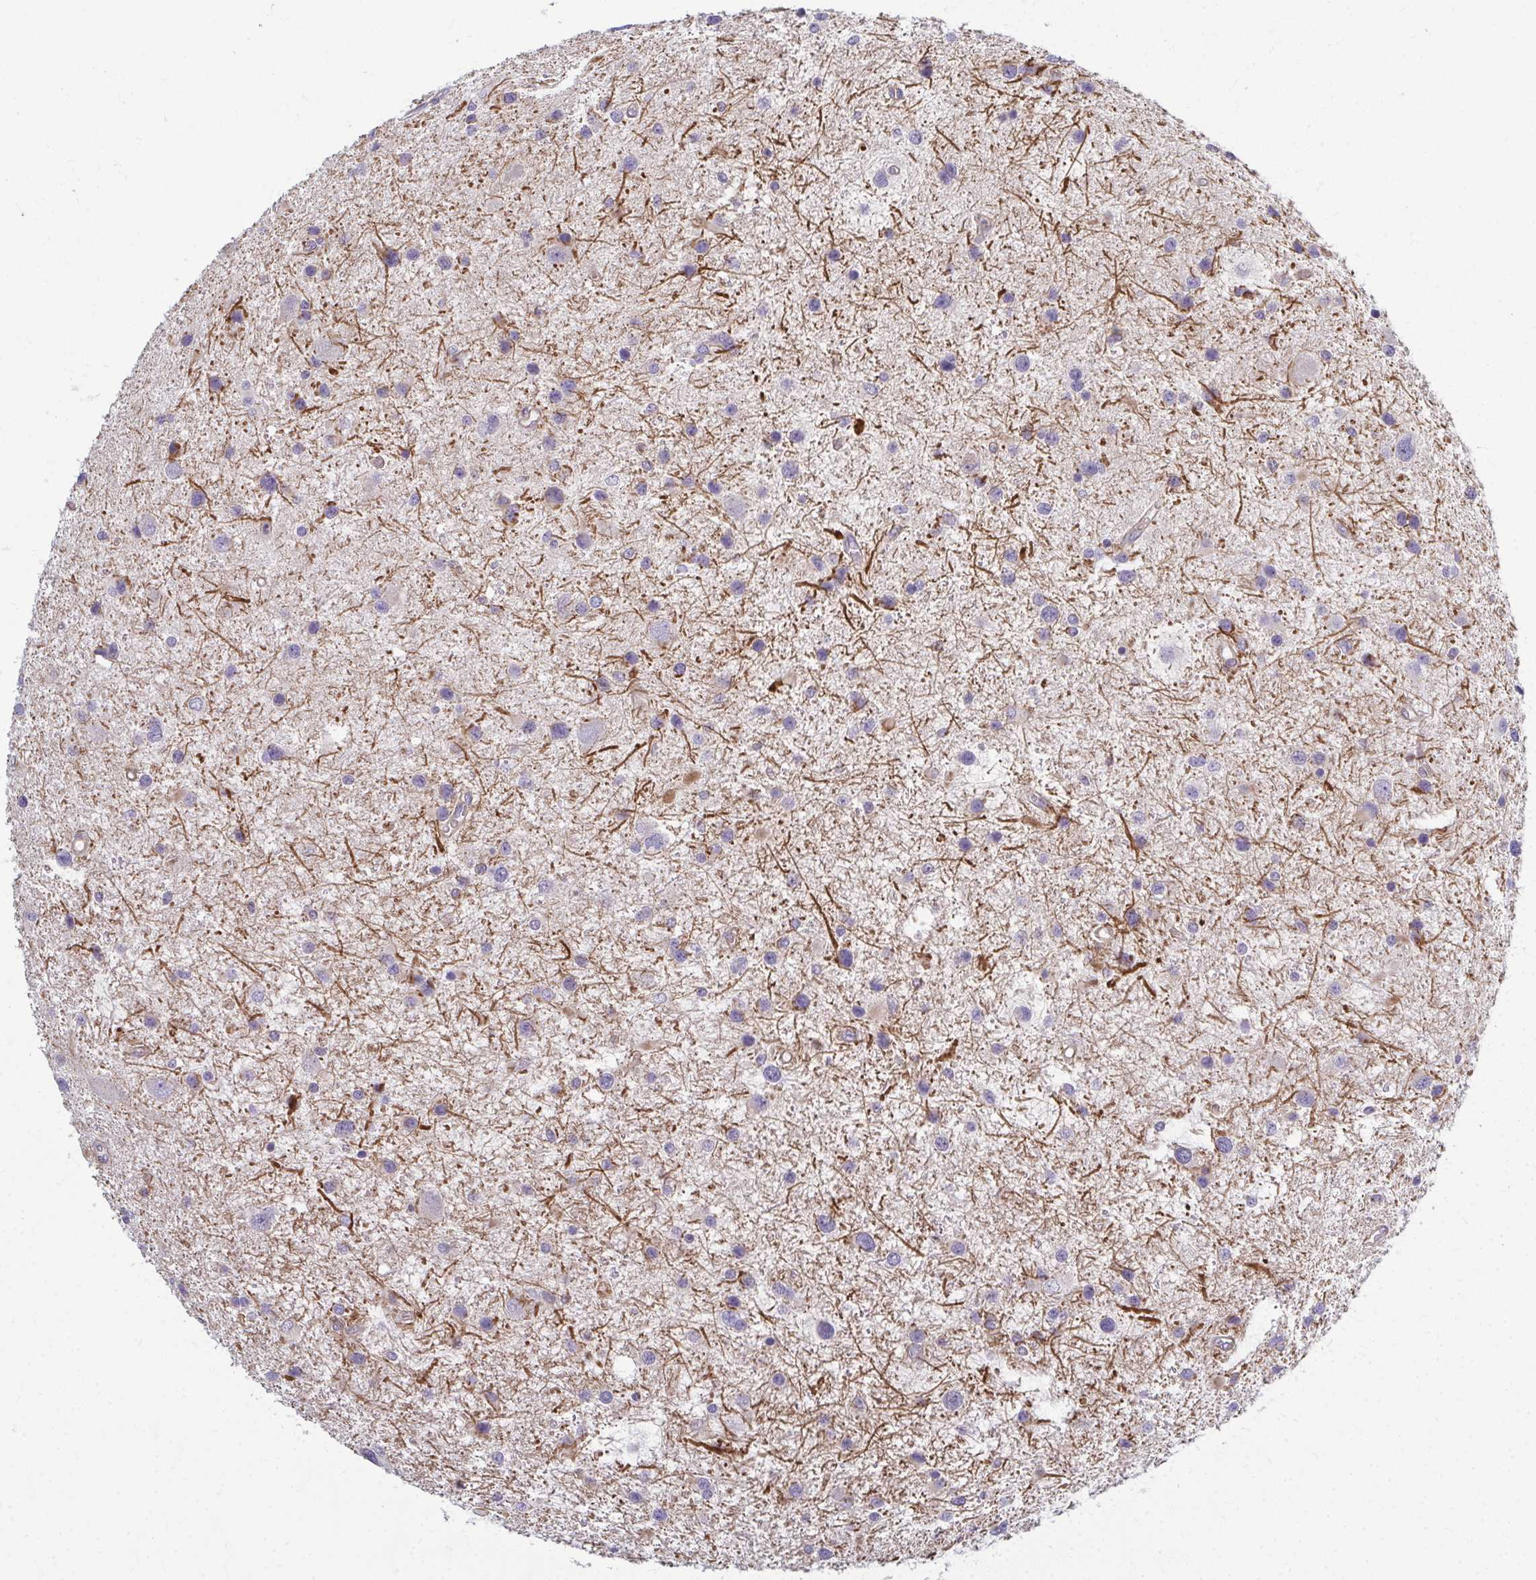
{"staining": {"intensity": "negative", "quantity": "none", "location": "none"}, "tissue": "glioma", "cell_type": "Tumor cells", "image_type": "cancer", "snomed": [{"axis": "morphology", "description": "Glioma, malignant, Low grade"}, {"axis": "topography", "description": "Brain"}], "caption": "Tumor cells show no significant protein staining in malignant glioma (low-grade). The staining was performed using DAB (3,3'-diaminobenzidine) to visualize the protein expression in brown, while the nuclei were stained in blue with hematoxylin (Magnification: 20x).", "gene": "EID2B", "patient": {"sex": "female", "age": 32}}